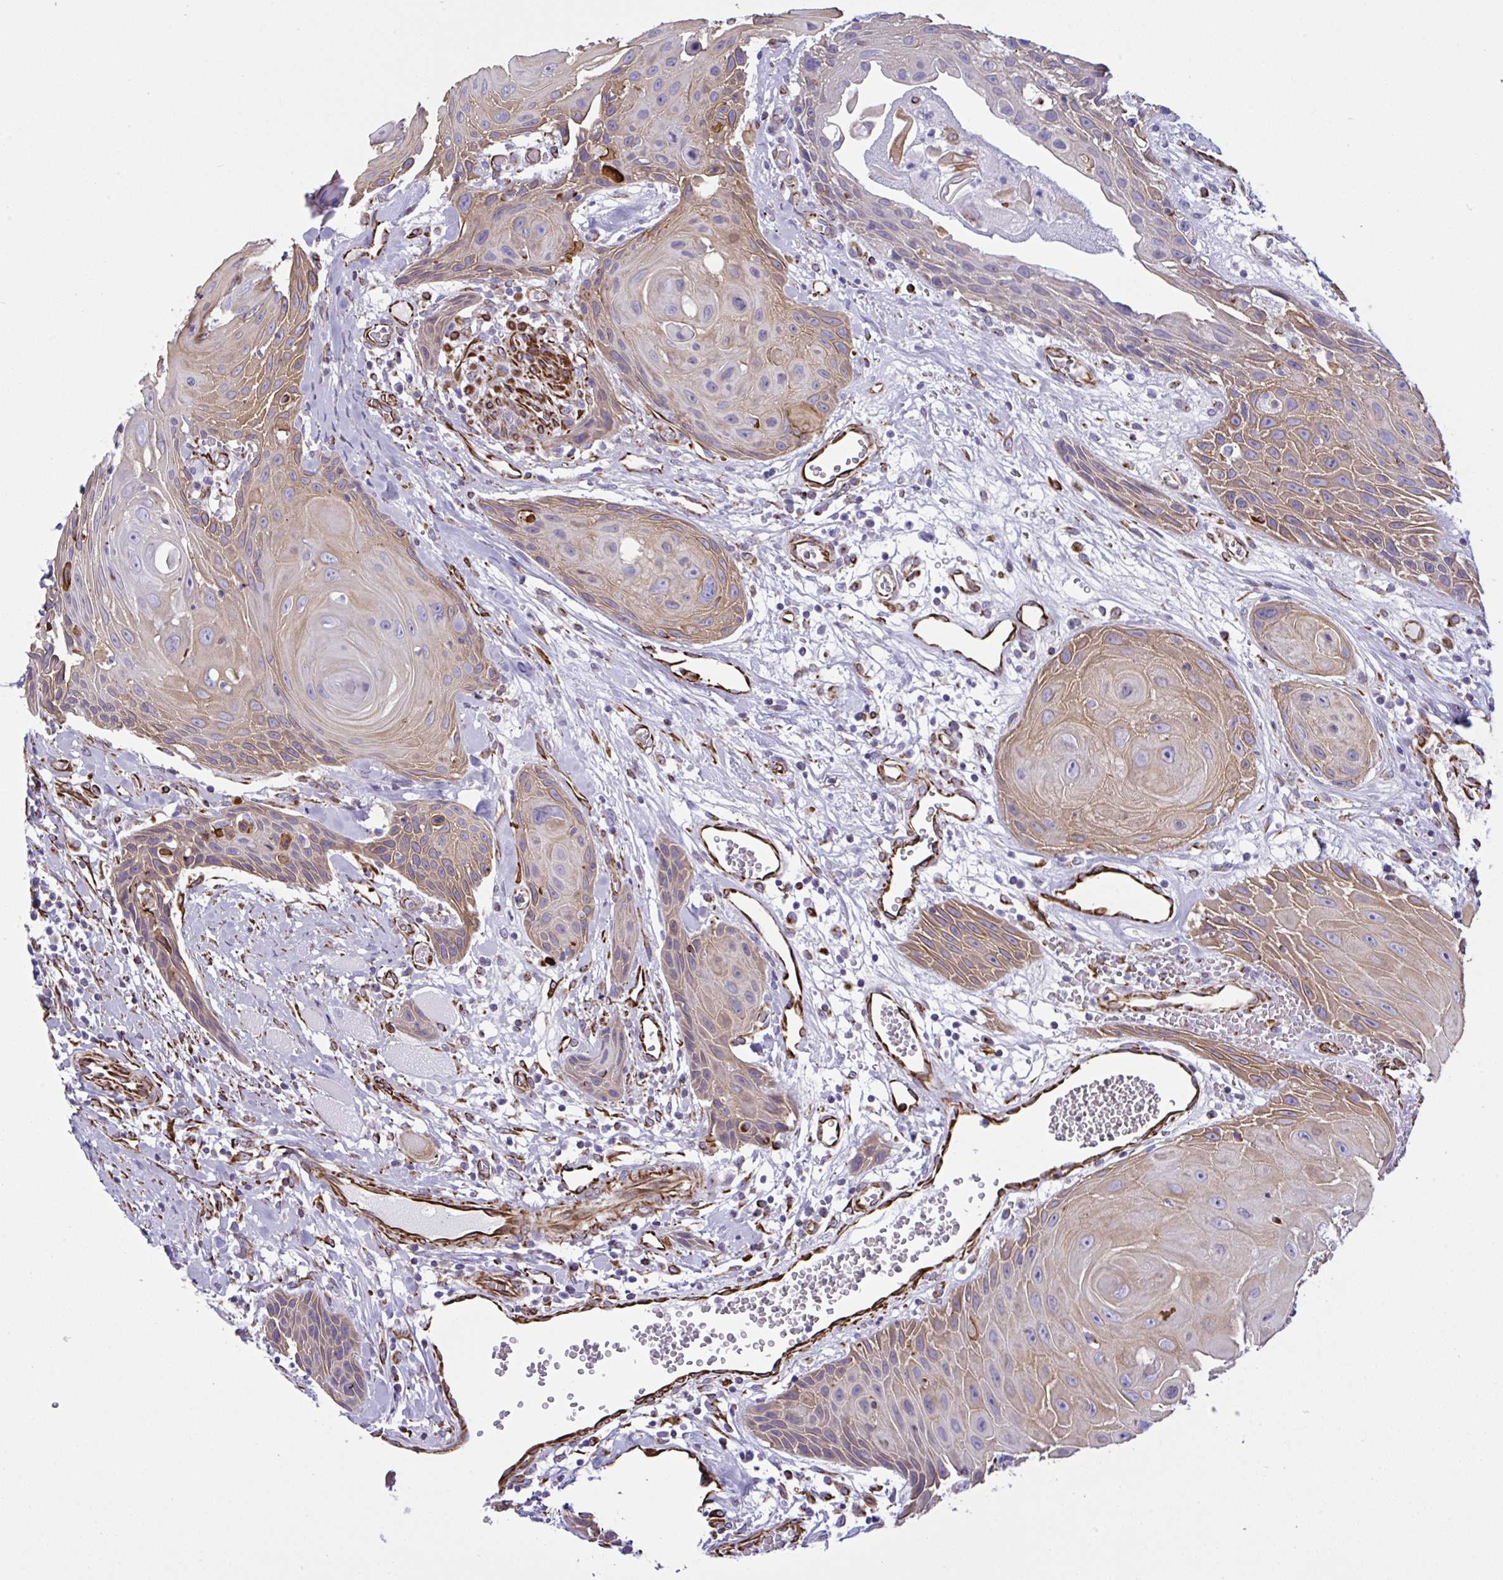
{"staining": {"intensity": "moderate", "quantity": ">75%", "location": "cytoplasmic/membranous"}, "tissue": "head and neck cancer", "cell_type": "Tumor cells", "image_type": "cancer", "snomed": [{"axis": "morphology", "description": "Squamous cell carcinoma, NOS"}, {"axis": "topography", "description": "Oral tissue"}, {"axis": "topography", "description": "Head-Neck"}], "caption": "Protein staining of squamous cell carcinoma (head and neck) tissue demonstrates moderate cytoplasmic/membranous staining in about >75% of tumor cells.", "gene": "SMAD5", "patient": {"sex": "male", "age": 49}}